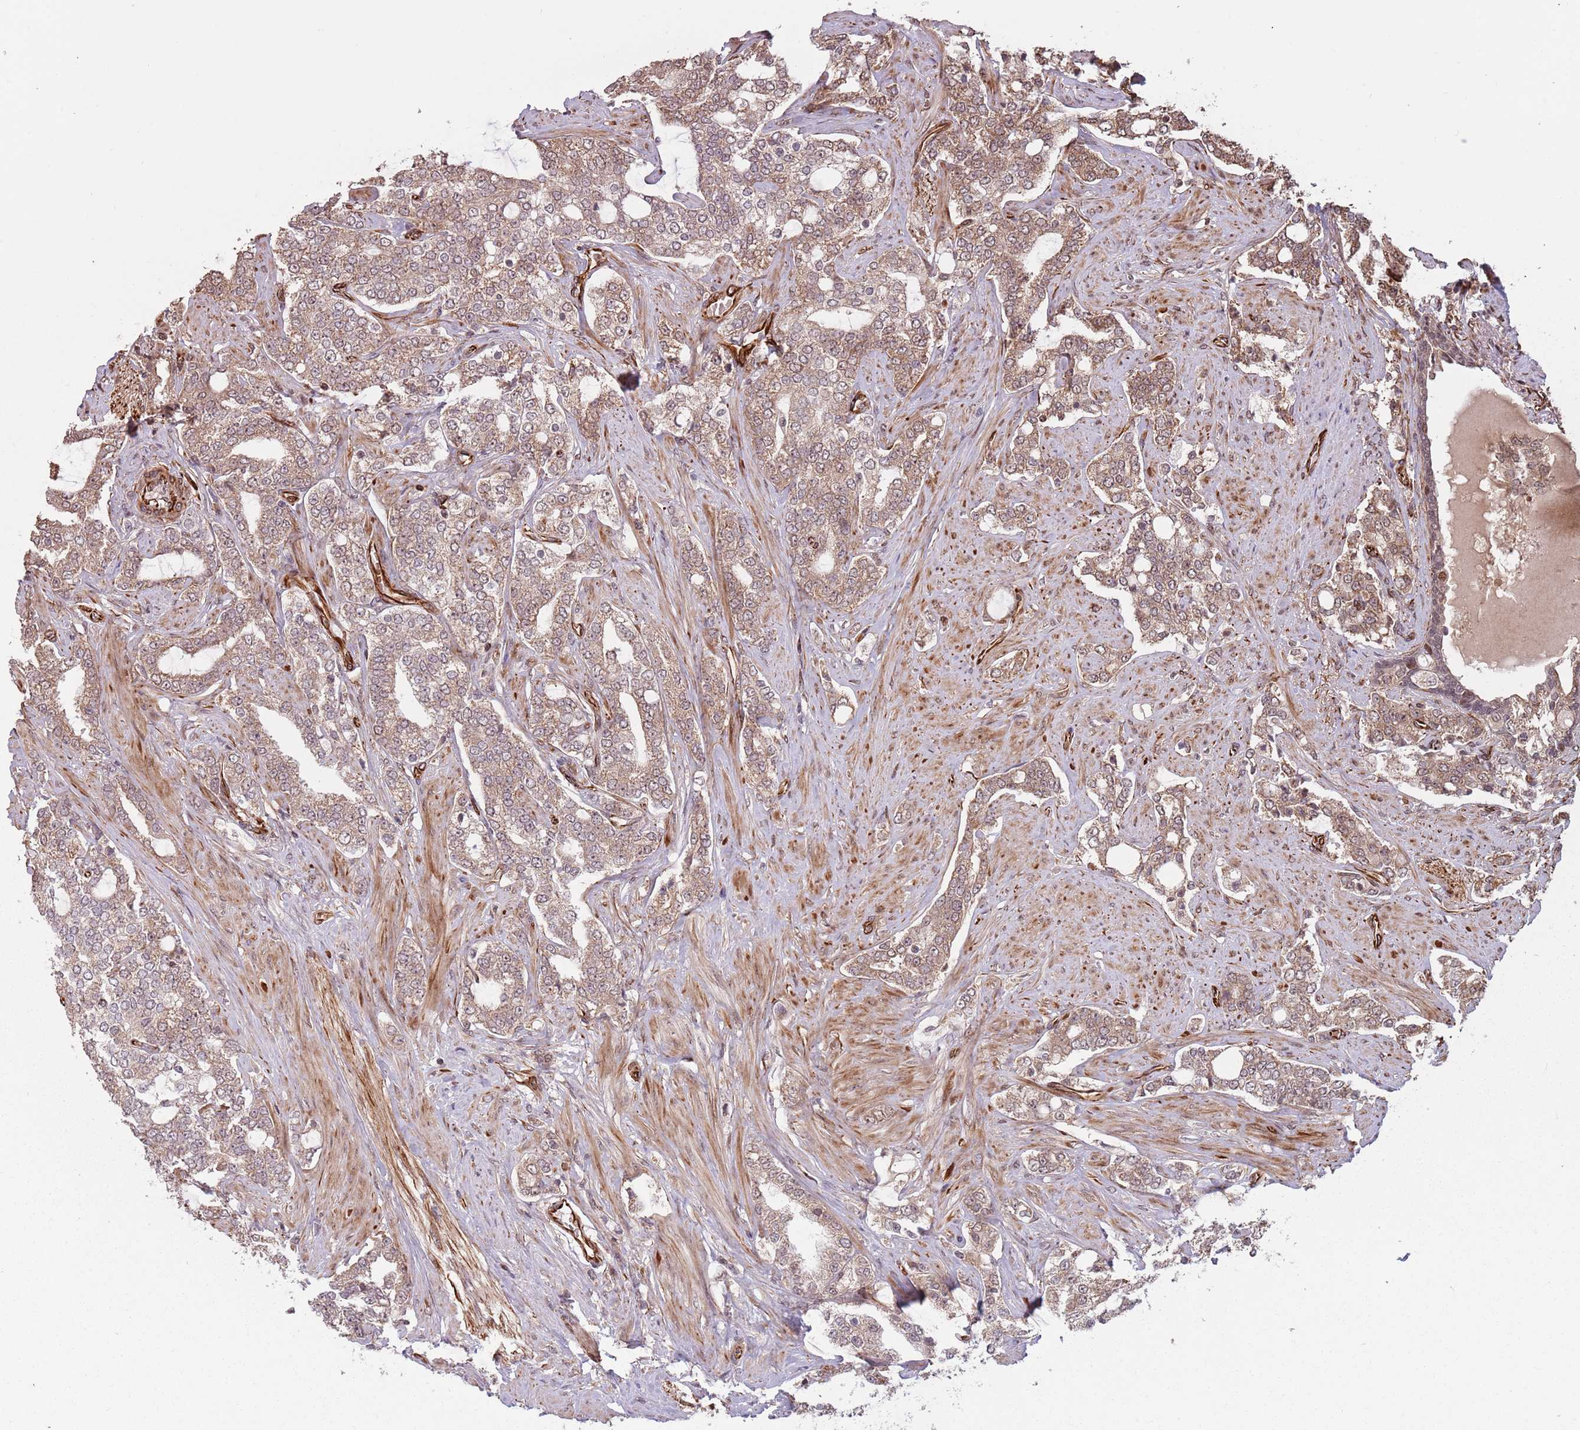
{"staining": {"intensity": "weak", "quantity": ">75%", "location": "cytoplasmic/membranous,nuclear"}, "tissue": "prostate cancer", "cell_type": "Tumor cells", "image_type": "cancer", "snomed": [{"axis": "morphology", "description": "Adenocarcinoma, High grade"}, {"axis": "topography", "description": "Prostate"}], "caption": "There is low levels of weak cytoplasmic/membranous and nuclear expression in tumor cells of prostate adenocarcinoma (high-grade), as demonstrated by immunohistochemical staining (brown color).", "gene": "ADAMTS3", "patient": {"sex": "male", "age": 64}}